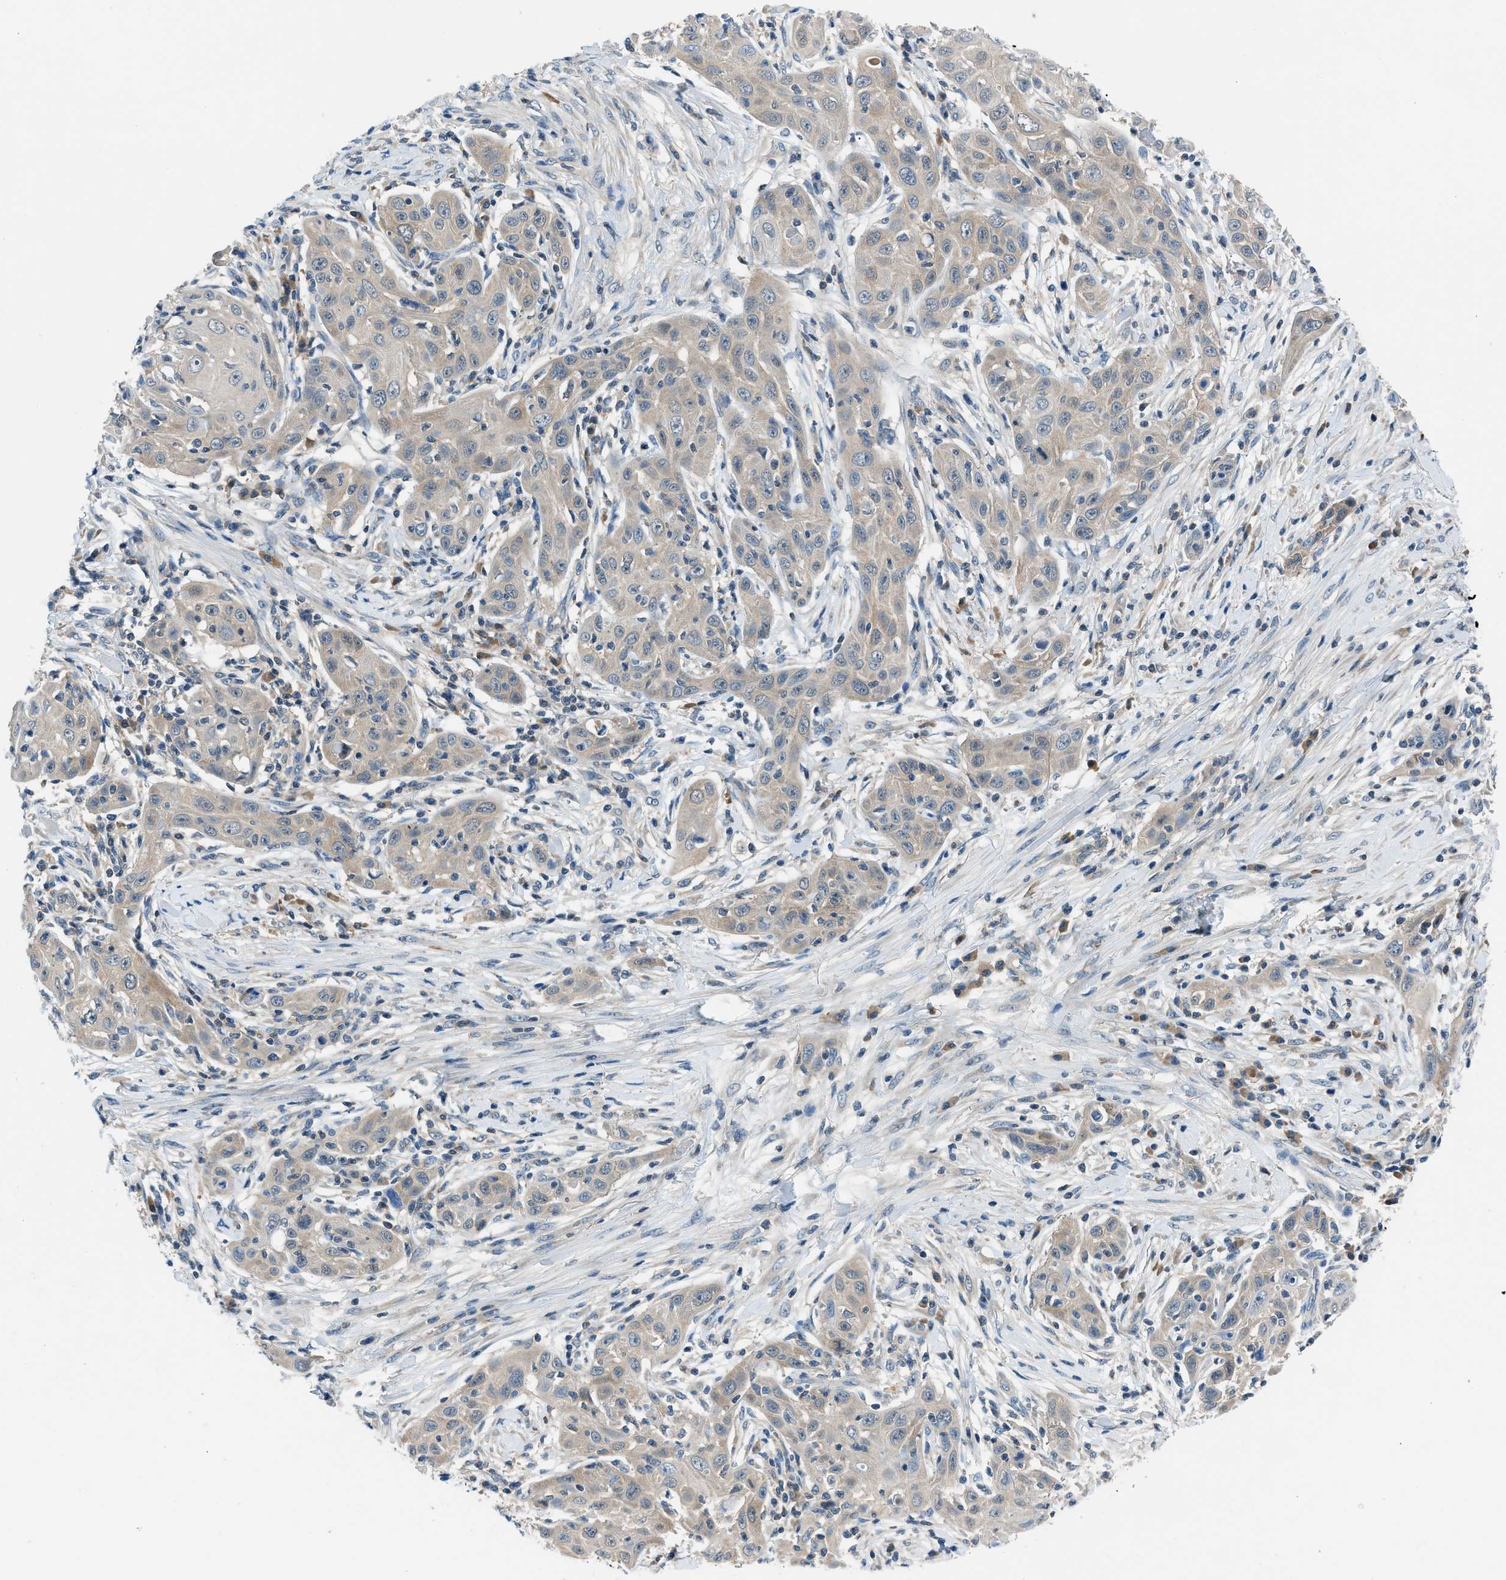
{"staining": {"intensity": "weak", "quantity": "25%-75%", "location": "cytoplasmic/membranous"}, "tissue": "skin cancer", "cell_type": "Tumor cells", "image_type": "cancer", "snomed": [{"axis": "morphology", "description": "Squamous cell carcinoma, NOS"}, {"axis": "topography", "description": "Skin"}], "caption": "Human skin squamous cell carcinoma stained with a protein marker reveals weak staining in tumor cells.", "gene": "ACP1", "patient": {"sex": "female", "age": 88}}